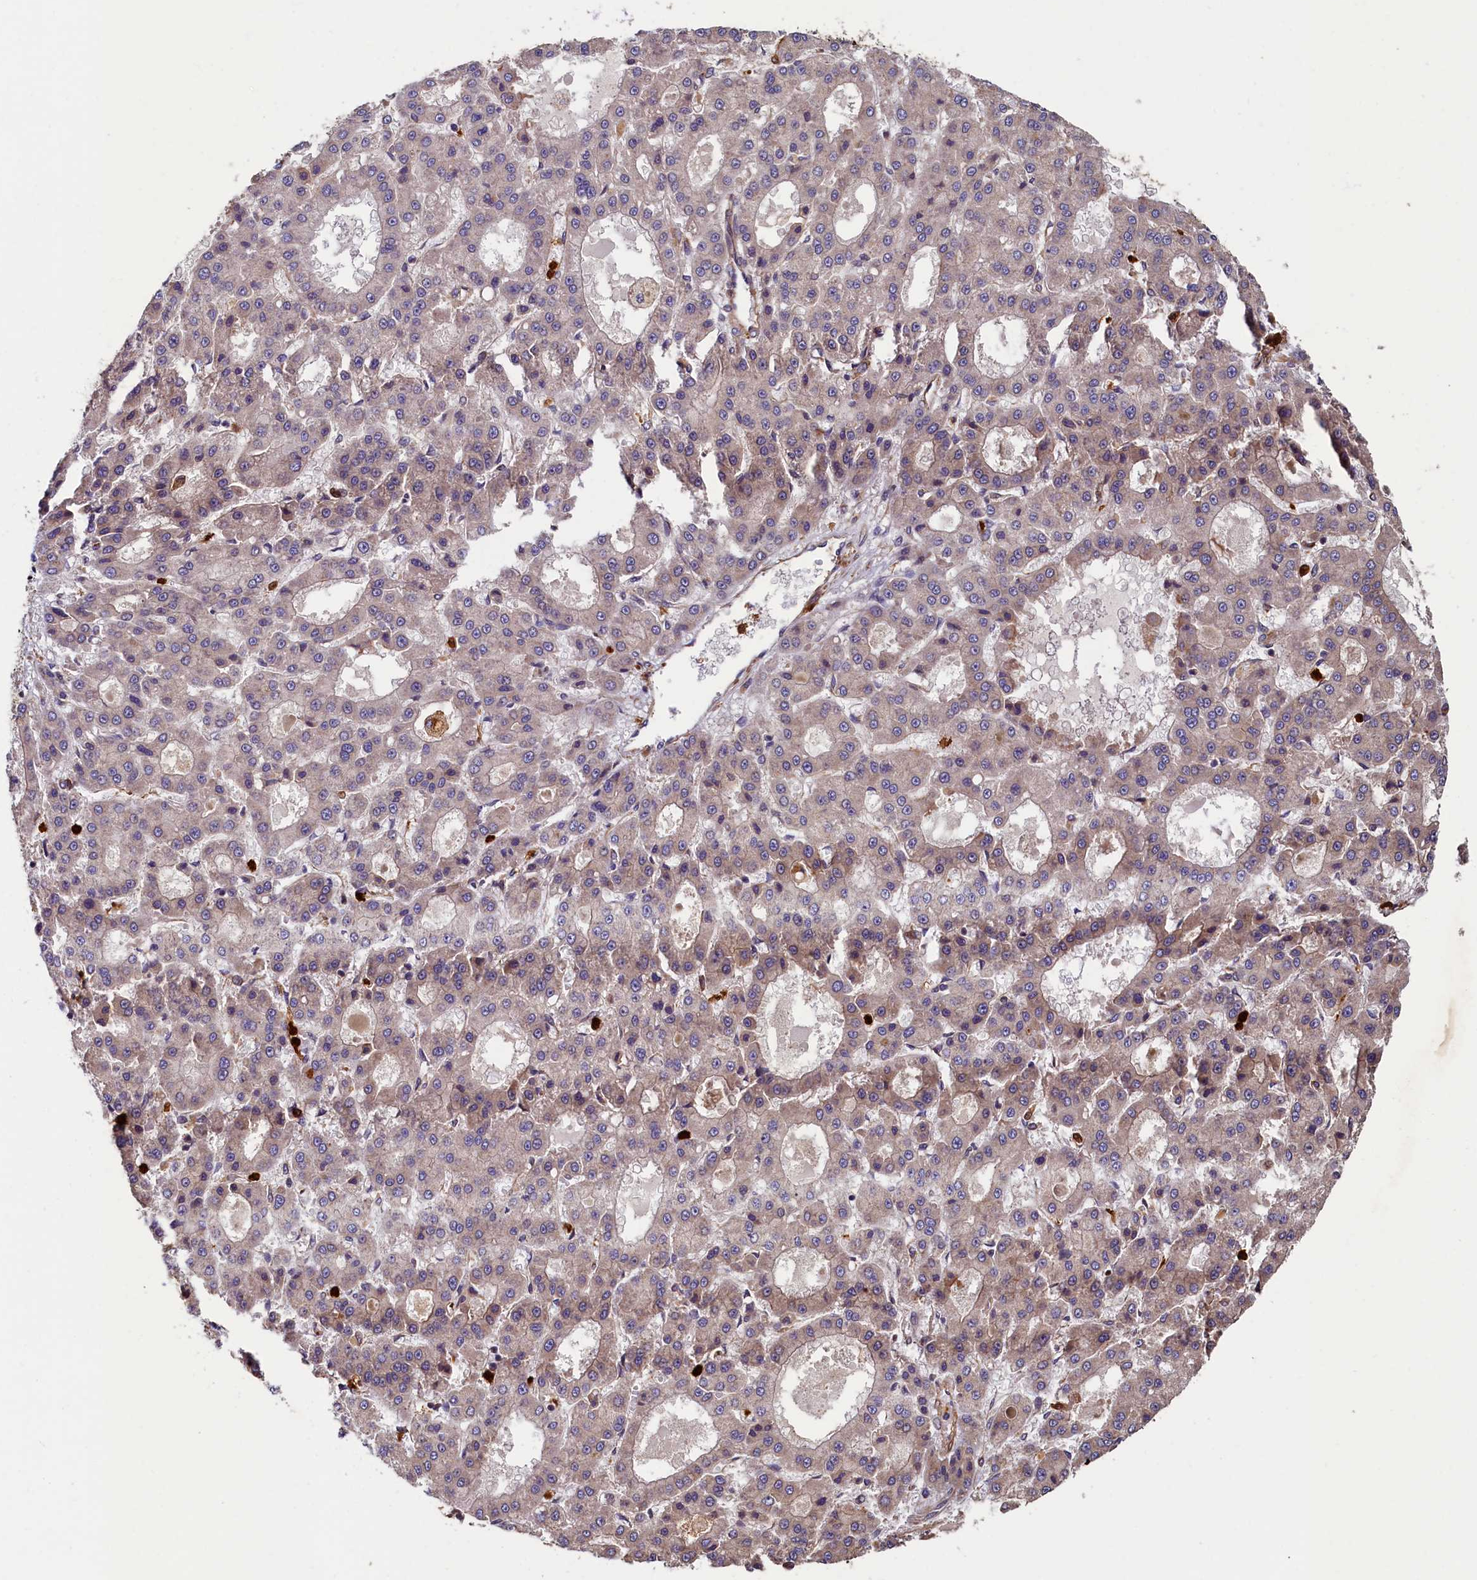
{"staining": {"intensity": "weak", "quantity": "<25%", "location": "cytoplasmic/membranous"}, "tissue": "liver cancer", "cell_type": "Tumor cells", "image_type": "cancer", "snomed": [{"axis": "morphology", "description": "Carcinoma, Hepatocellular, NOS"}, {"axis": "topography", "description": "Liver"}], "caption": "A high-resolution image shows immunohistochemistry staining of liver cancer (hepatocellular carcinoma), which displays no significant expression in tumor cells. The staining is performed using DAB brown chromogen with nuclei counter-stained in using hematoxylin.", "gene": "CCDC102B", "patient": {"sex": "male", "age": 70}}